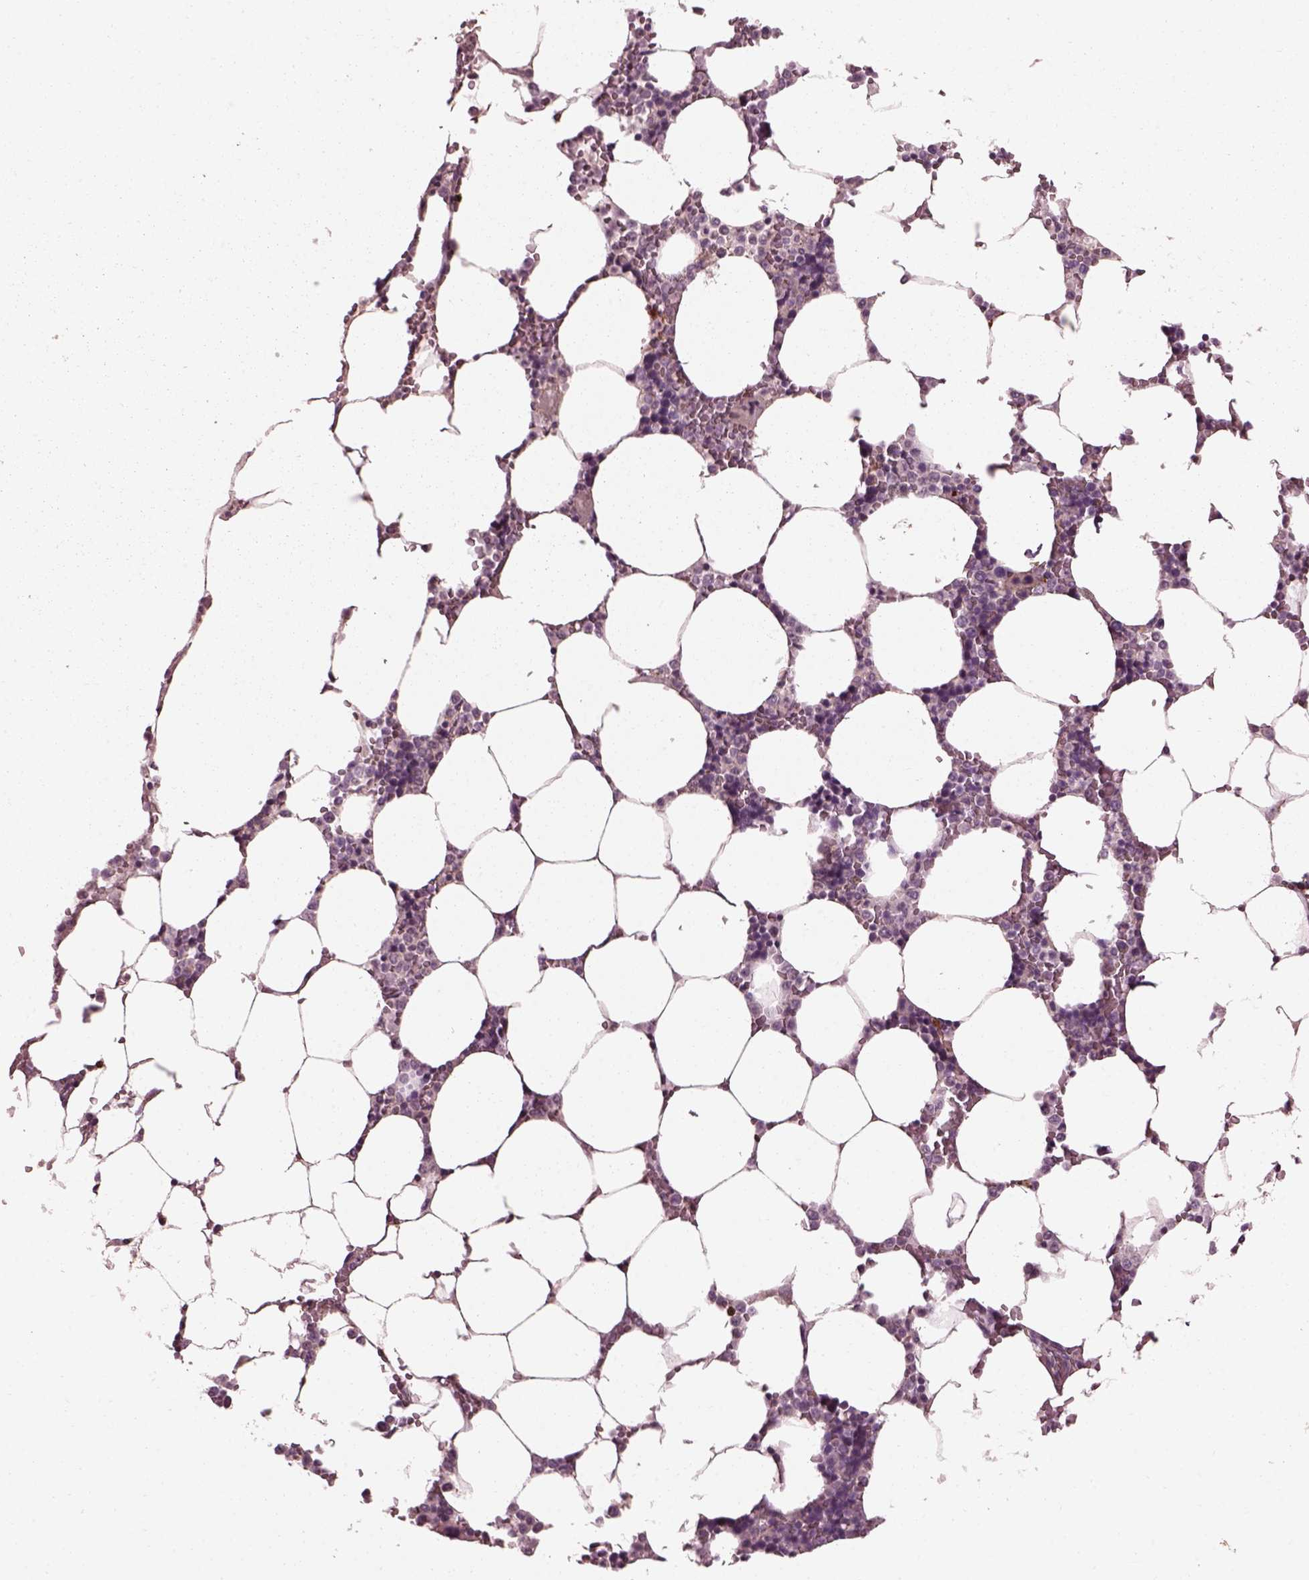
{"staining": {"intensity": "negative", "quantity": "none", "location": "none"}, "tissue": "bone marrow", "cell_type": "Hematopoietic cells", "image_type": "normal", "snomed": [{"axis": "morphology", "description": "Normal tissue, NOS"}, {"axis": "topography", "description": "Bone marrow"}], "caption": "A high-resolution photomicrograph shows immunohistochemistry (IHC) staining of unremarkable bone marrow, which displays no significant positivity in hematopoietic cells. (DAB immunohistochemistry (IHC), high magnification).", "gene": "EFEMP1", "patient": {"sex": "female", "age": 52}}